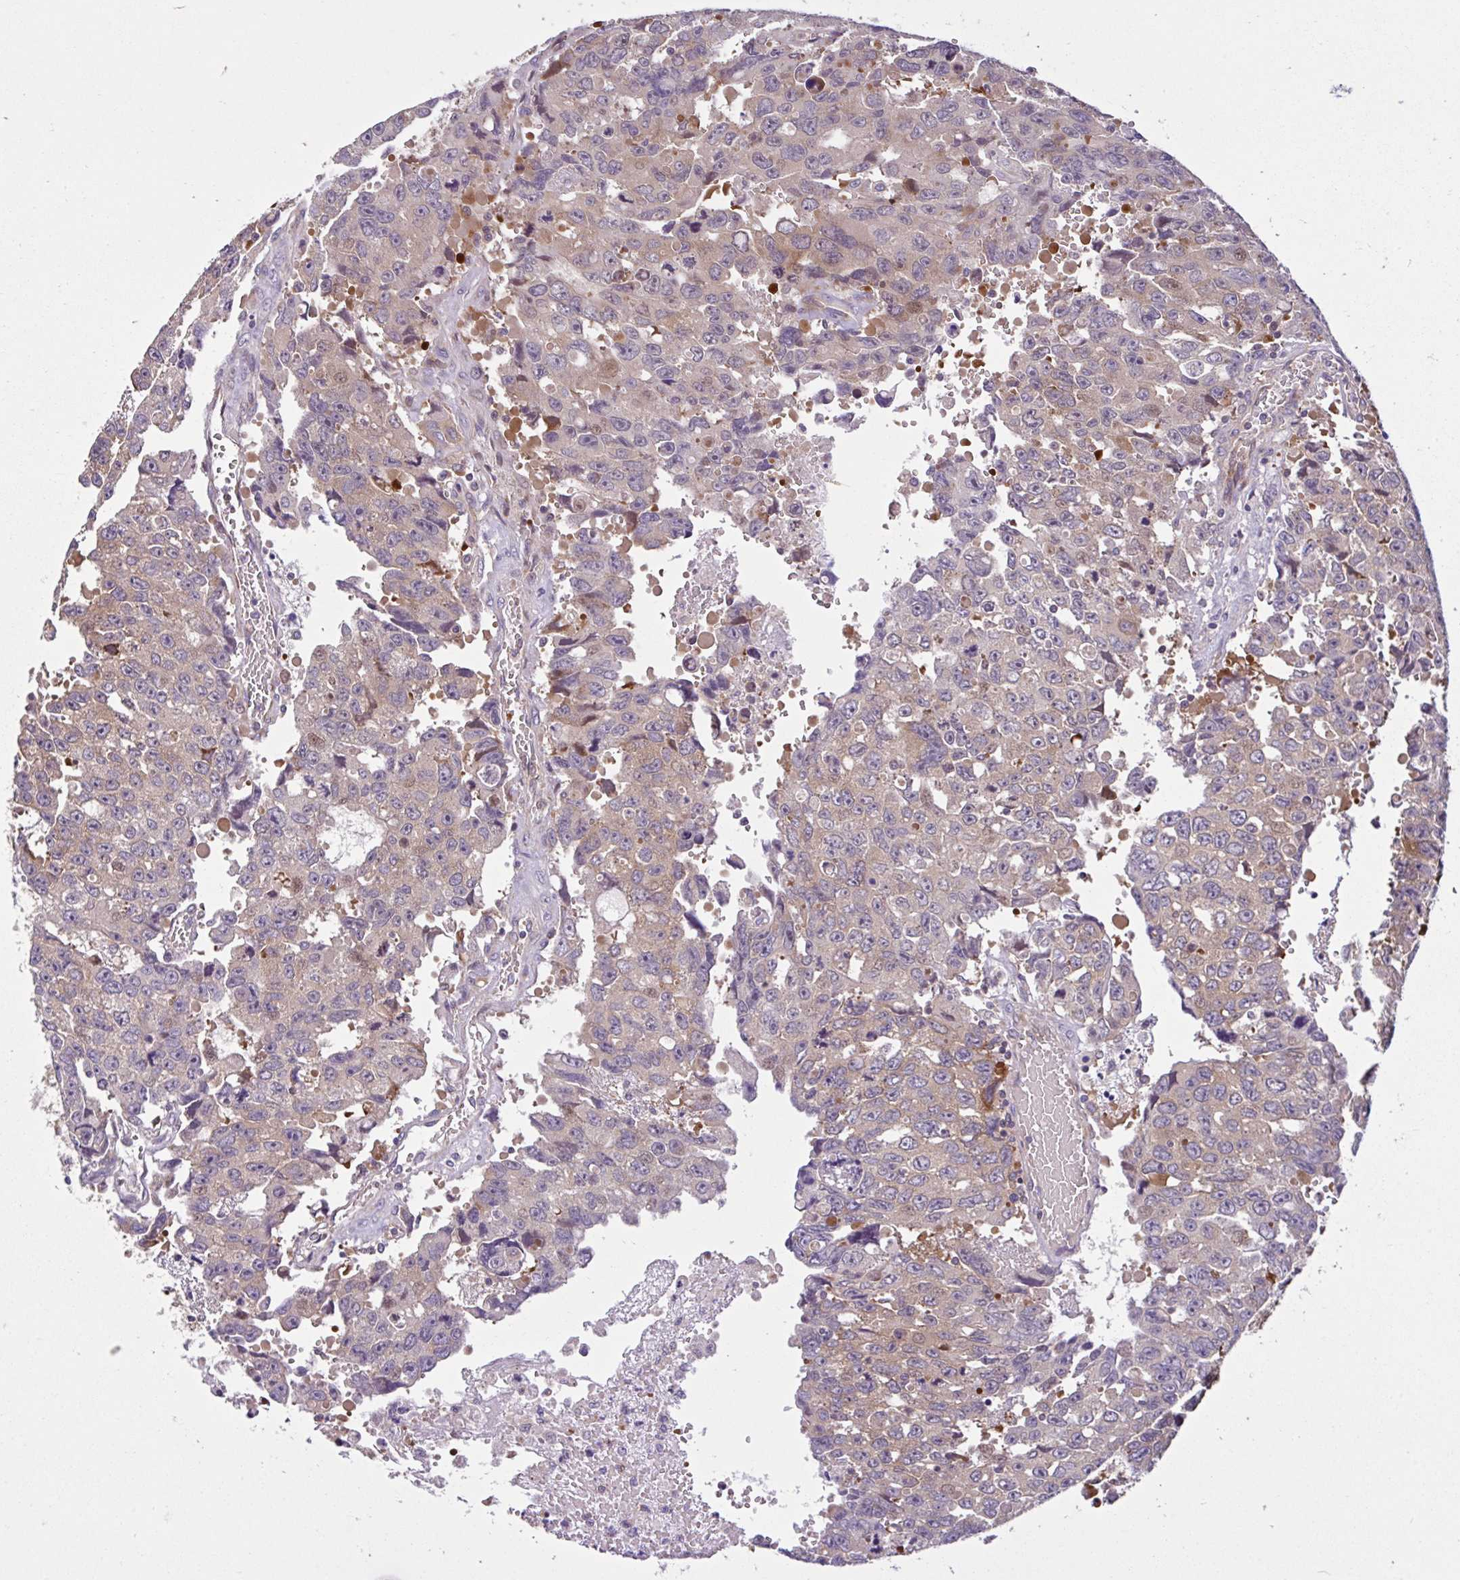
{"staining": {"intensity": "weak", "quantity": "25%-75%", "location": "cytoplasmic/membranous"}, "tissue": "testis cancer", "cell_type": "Tumor cells", "image_type": "cancer", "snomed": [{"axis": "morphology", "description": "Seminoma, NOS"}, {"axis": "topography", "description": "Testis"}], "caption": "IHC of human testis seminoma demonstrates low levels of weak cytoplasmic/membranous positivity in approximately 25%-75% of tumor cells. Nuclei are stained in blue.", "gene": "NTPCR", "patient": {"sex": "male", "age": 26}}